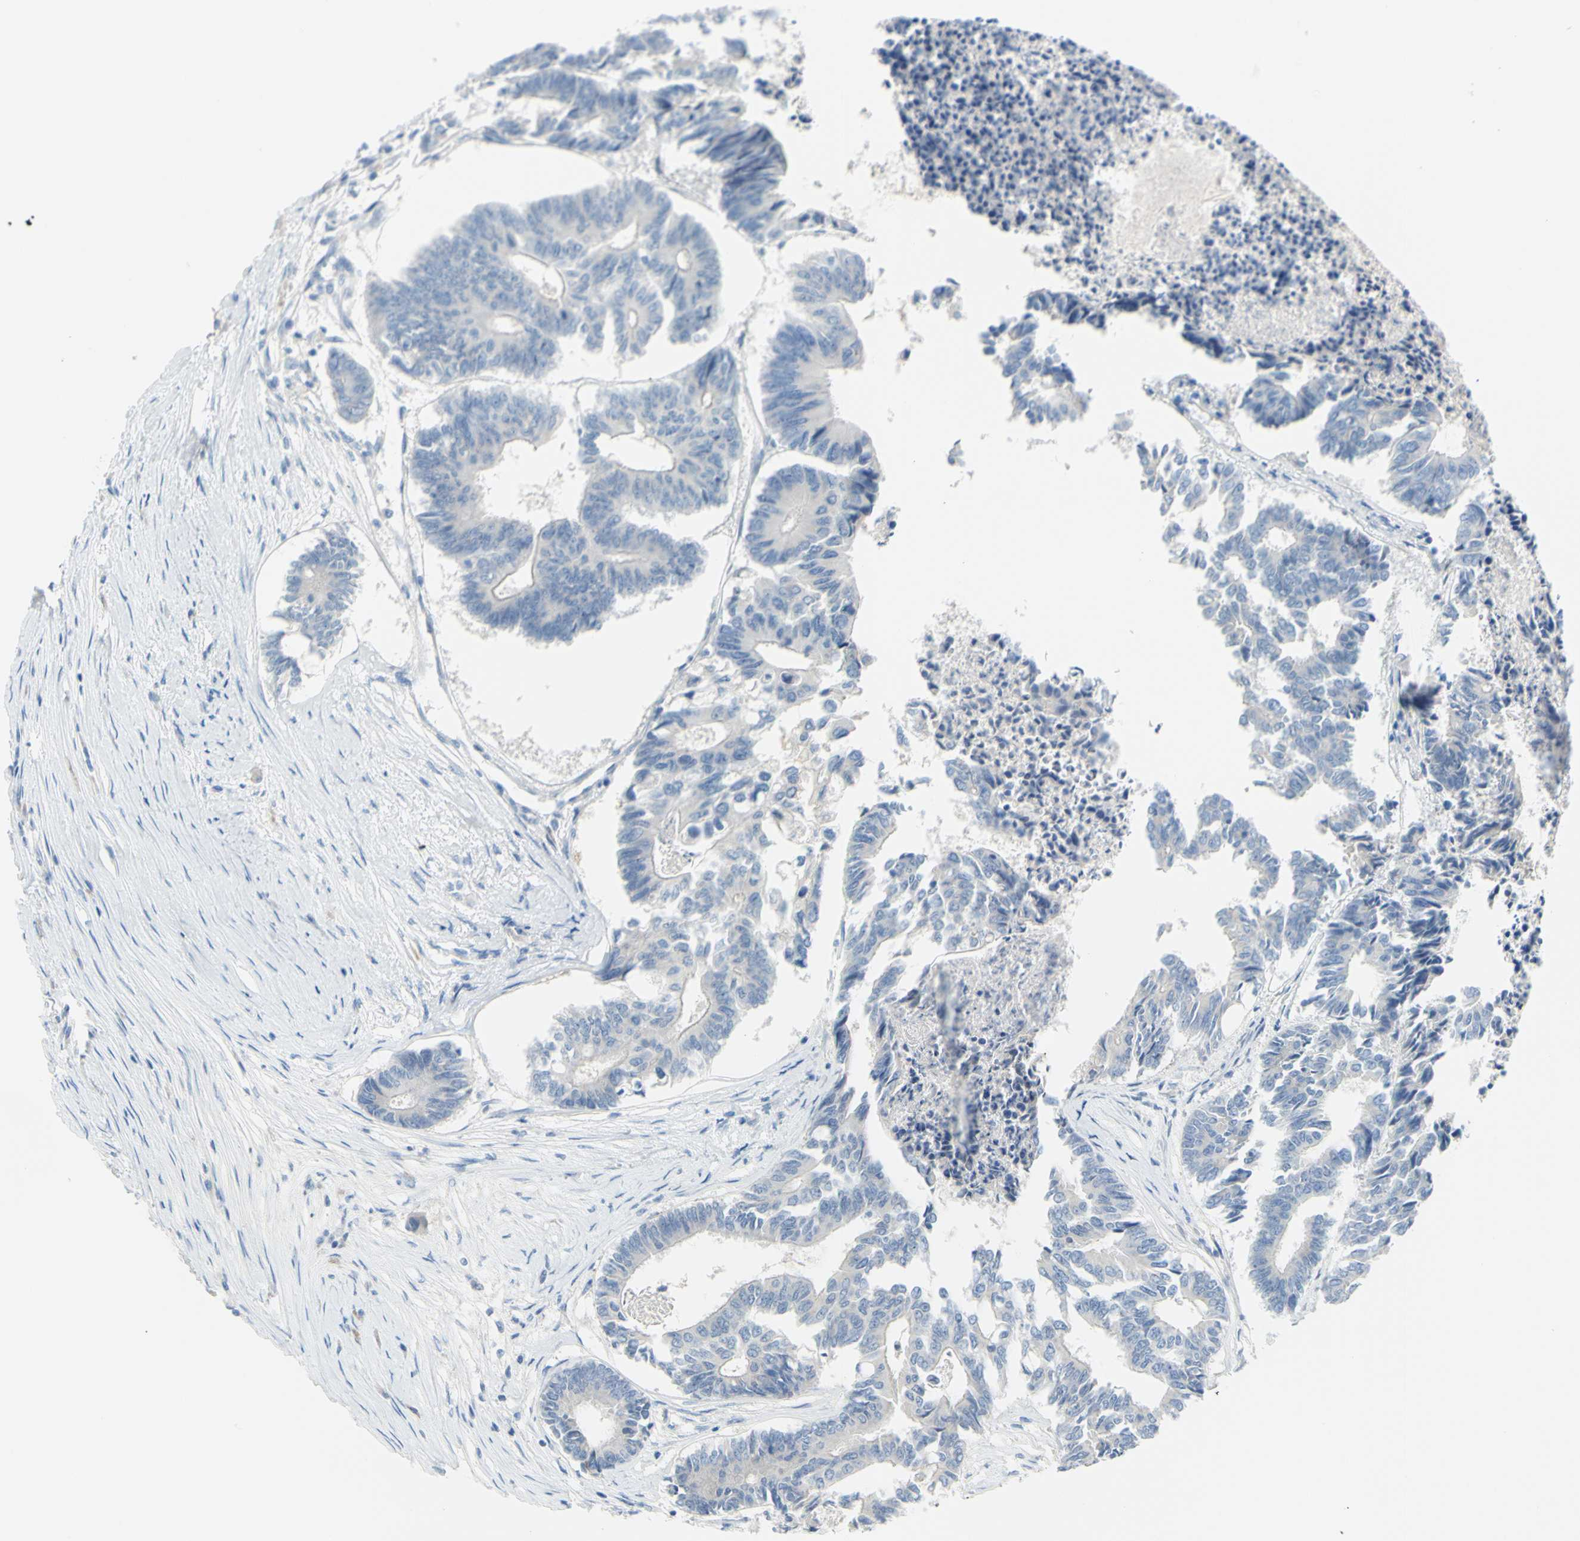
{"staining": {"intensity": "negative", "quantity": "none", "location": "none"}, "tissue": "colorectal cancer", "cell_type": "Tumor cells", "image_type": "cancer", "snomed": [{"axis": "morphology", "description": "Adenocarcinoma, NOS"}, {"axis": "topography", "description": "Rectum"}], "caption": "High power microscopy histopathology image of an immunohistochemistry histopathology image of colorectal cancer (adenocarcinoma), revealing no significant expression in tumor cells.", "gene": "DCT", "patient": {"sex": "male", "age": 63}}